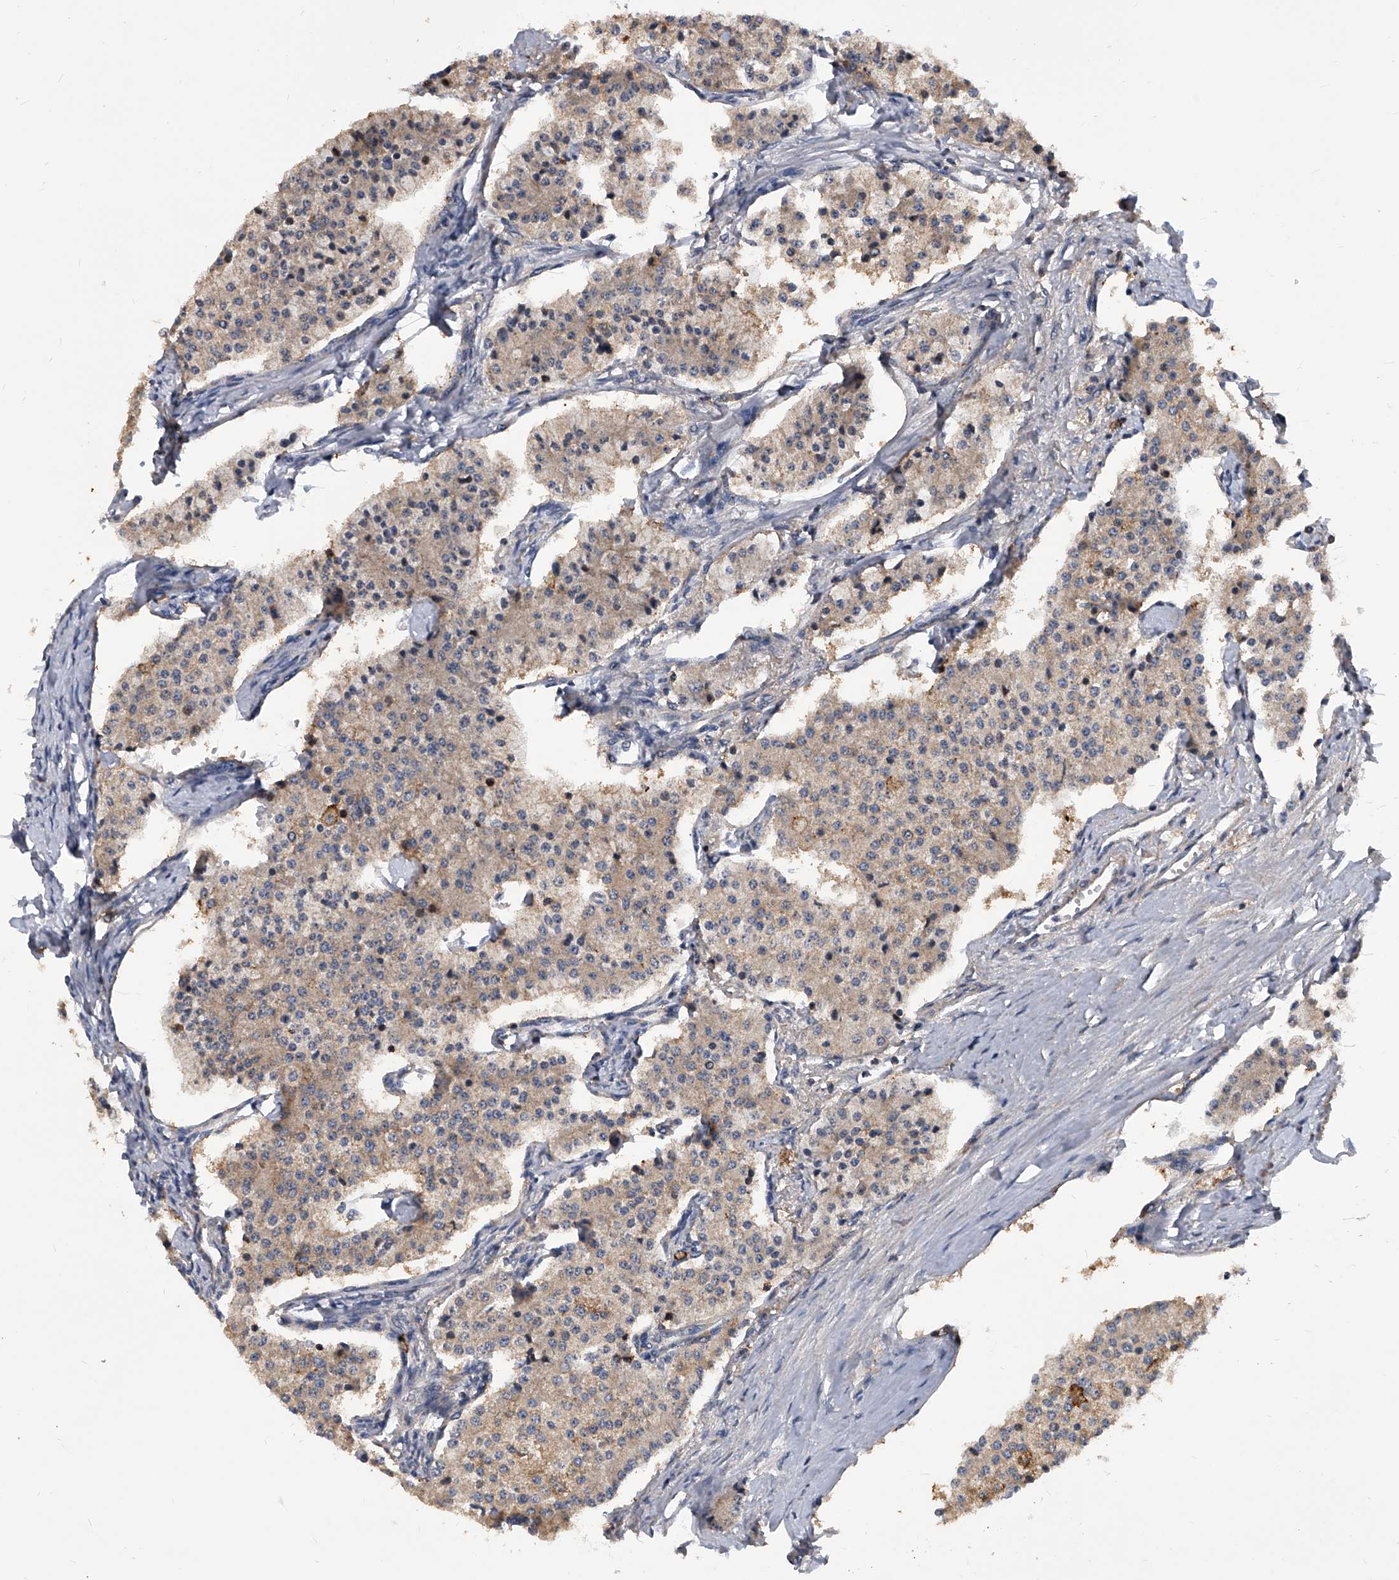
{"staining": {"intensity": "moderate", "quantity": ">75%", "location": "cytoplasmic/membranous"}, "tissue": "carcinoid", "cell_type": "Tumor cells", "image_type": "cancer", "snomed": [{"axis": "morphology", "description": "Carcinoid, malignant, NOS"}, {"axis": "topography", "description": "Colon"}], "caption": "Brown immunohistochemical staining in human carcinoid demonstrates moderate cytoplasmic/membranous positivity in about >75% of tumor cells.", "gene": "ATG5", "patient": {"sex": "female", "age": 52}}